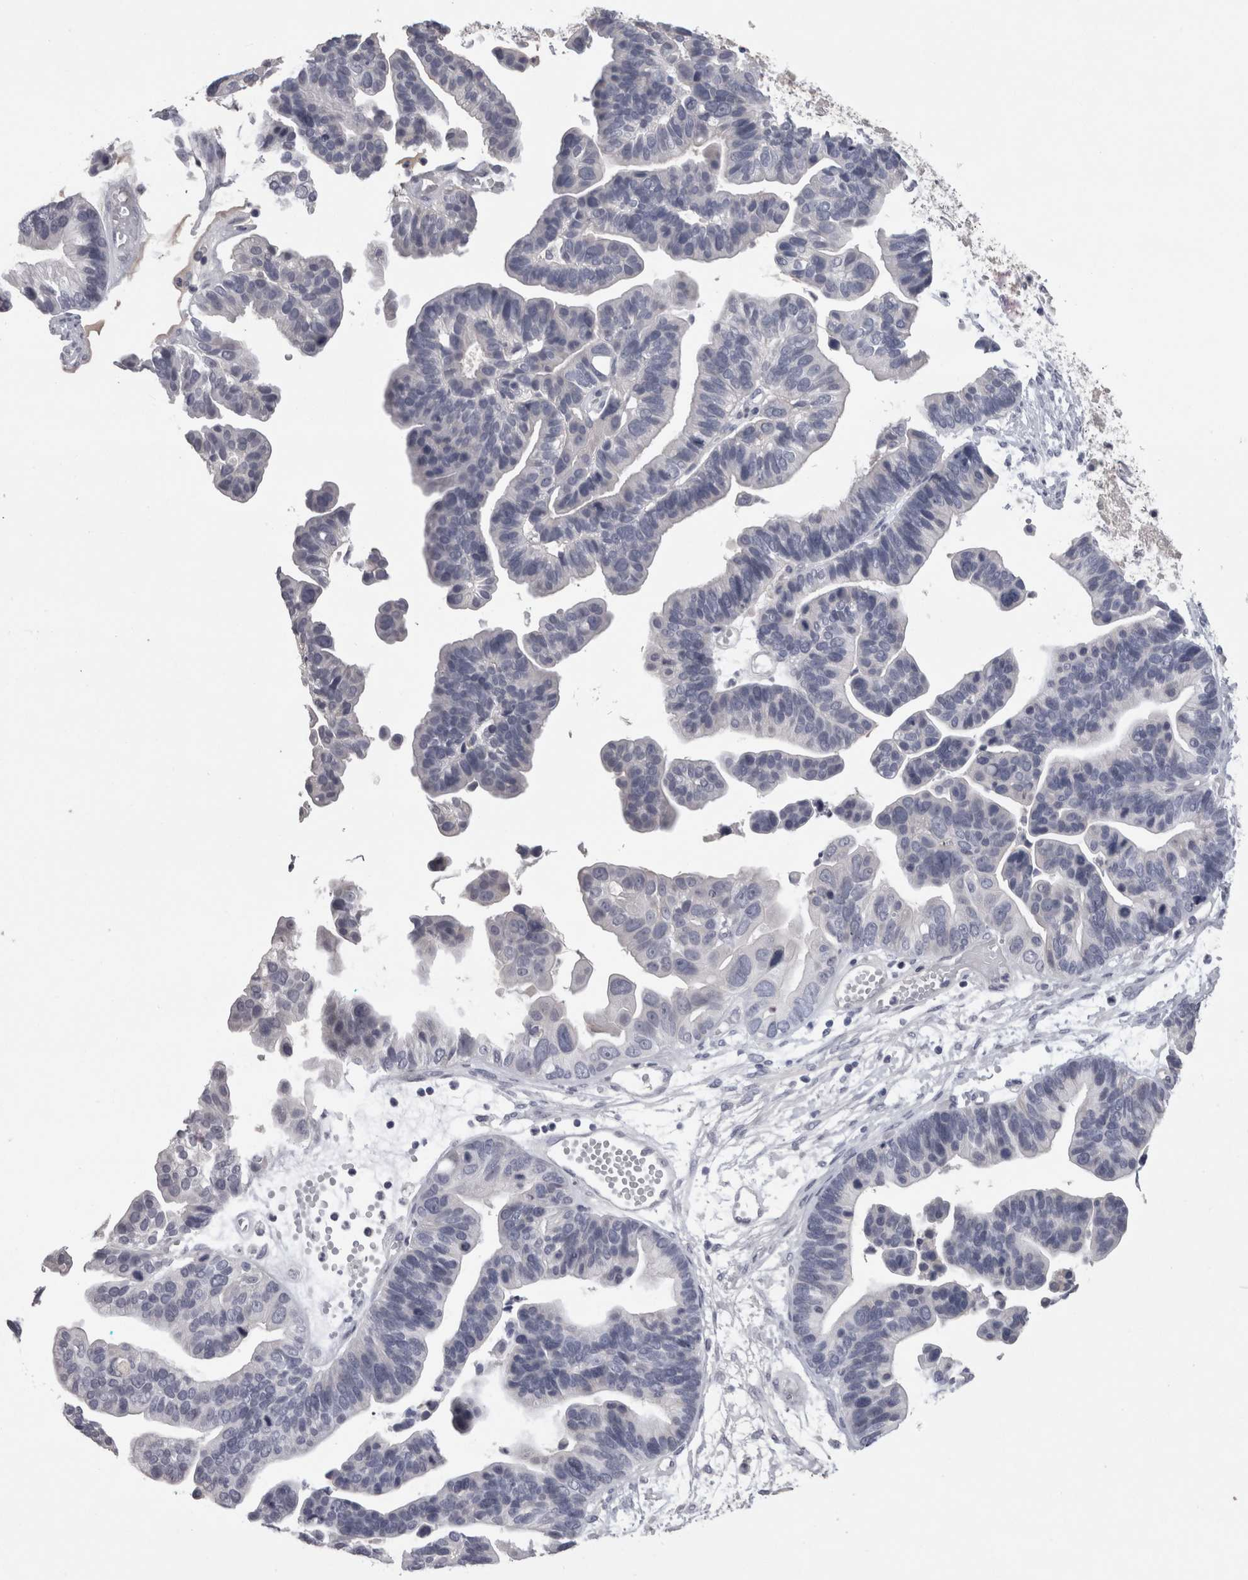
{"staining": {"intensity": "negative", "quantity": "none", "location": "none"}, "tissue": "ovarian cancer", "cell_type": "Tumor cells", "image_type": "cancer", "snomed": [{"axis": "morphology", "description": "Cystadenocarcinoma, serous, NOS"}, {"axis": "topography", "description": "Ovary"}], "caption": "Tumor cells are negative for protein expression in human serous cystadenocarcinoma (ovarian).", "gene": "PON3", "patient": {"sex": "female", "age": 56}}